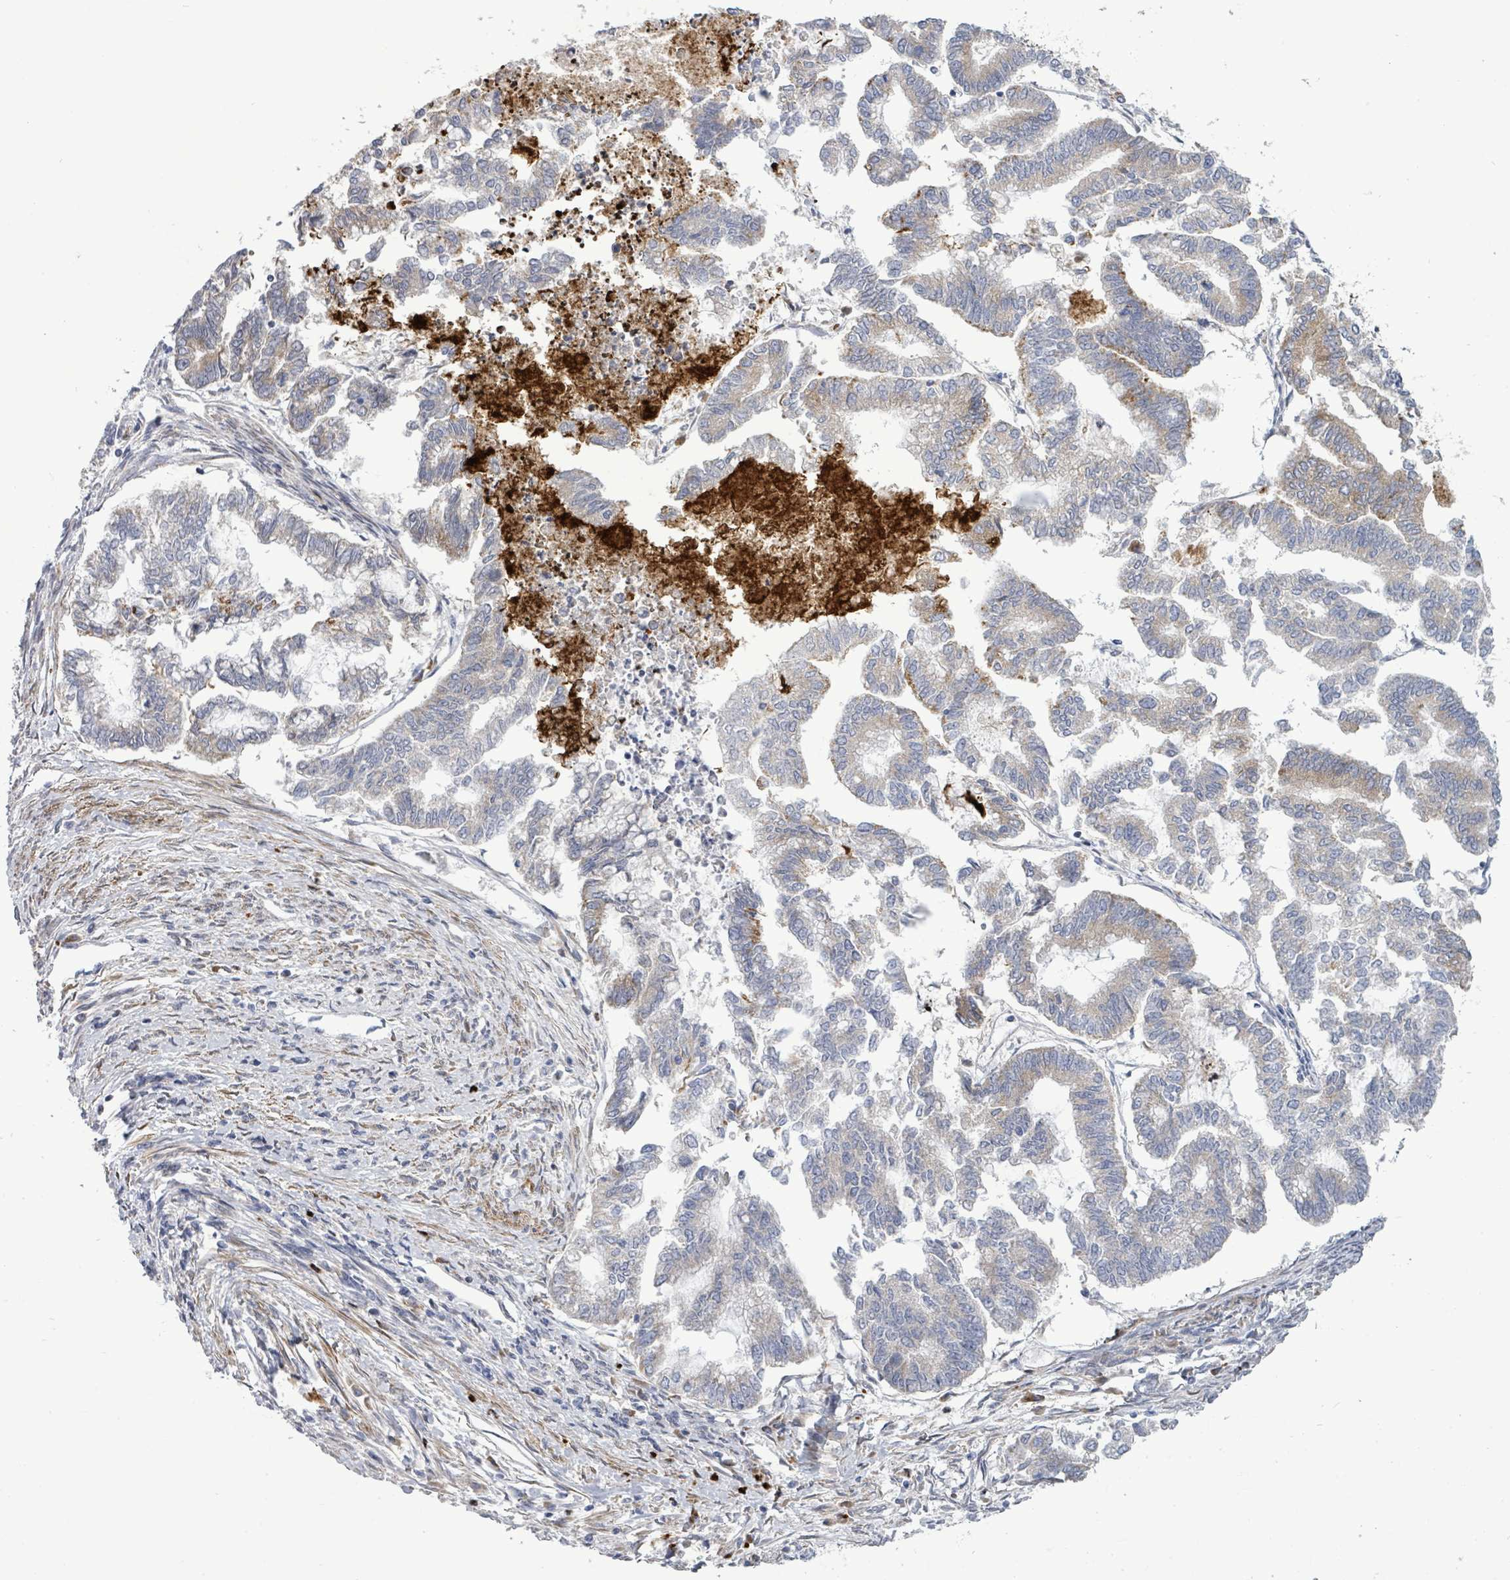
{"staining": {"intensity": "weak", "quantity": "<25%", "location": "cytoplasmic/membranous"}, "tissue": "endometrial cancer", "cell_type": "Tumor cells", "image_type": "cancer", "snomed": [{"axis": "morphology", "description": "Adenocarcinoma, NOS"}, {"axis": "topography", "description": "Endometrium"}], "caption": "DAB (3,3'-diaminobenzidine) immunohistochemical staining of endometrial adenocarcinoma demonstrates no significant expression in tumor cells.", "gene": "SAR1A", "patient": {"sex": "female", "age": 79}}